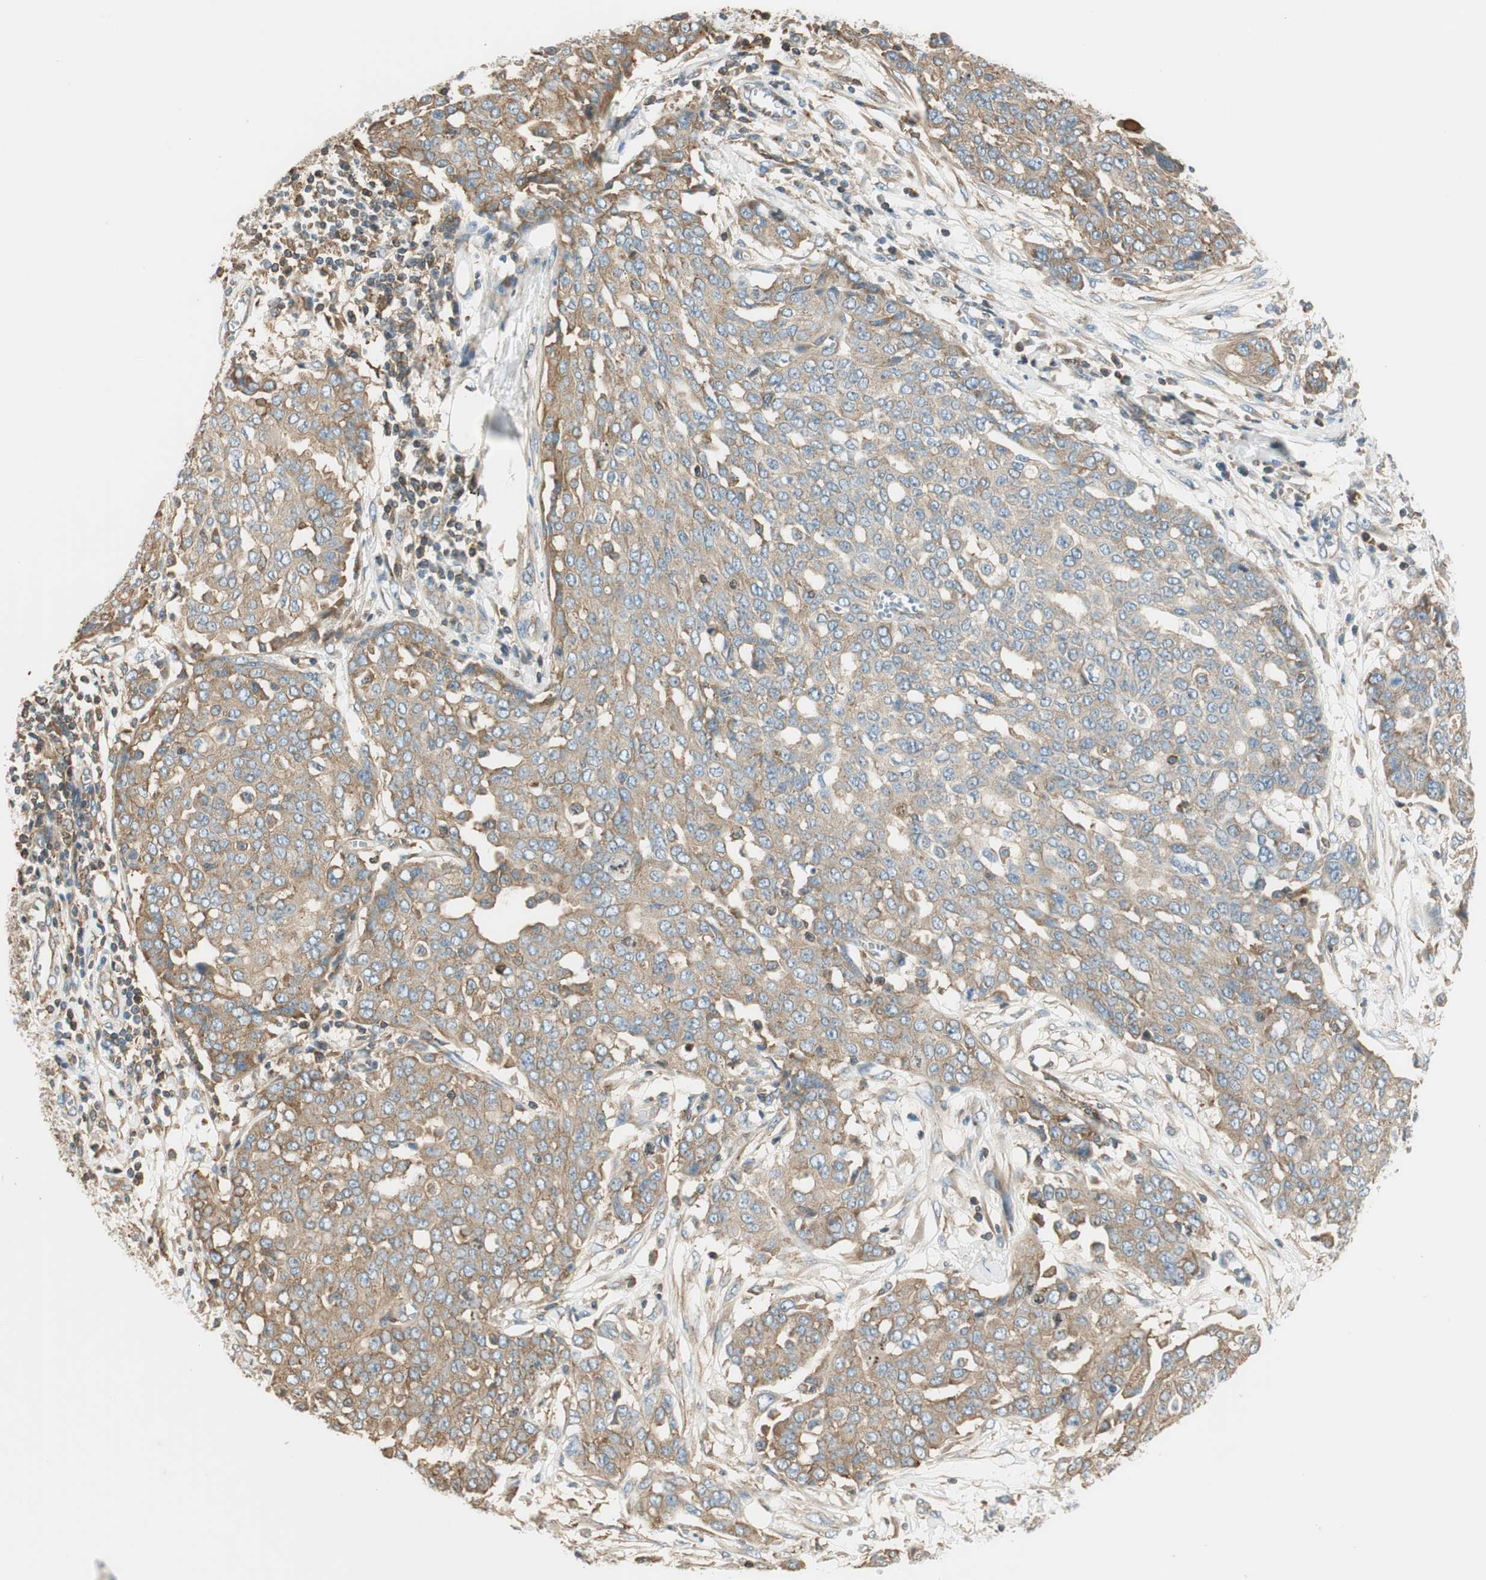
{"staining": {"intensity": "moderate", "quantity": ">75%", "location": "cytoplasmic/membranous"}, "tissue": "ovarian cancer", "cell_type": "Tumor cells", "image_type": "cancer", "snomed": [{"axis": "morphology", "description": "Cystadenocarcinoma, serous, NOS"}, {"axis": "topography", "description": "Soft tissue"}, {"axis": "topography", "description": "Ovary"}], "caption": "High-power microscopy captured an immunohistochemistry photomicrograph of ovarian cancer (serous cystadenocarcinoma), revealing moderate cytoplasmic/membranous expression in about >75% of tumor cells.", "gene": "PI4K2B", "patient": {"sex": "female", "age": 57}}